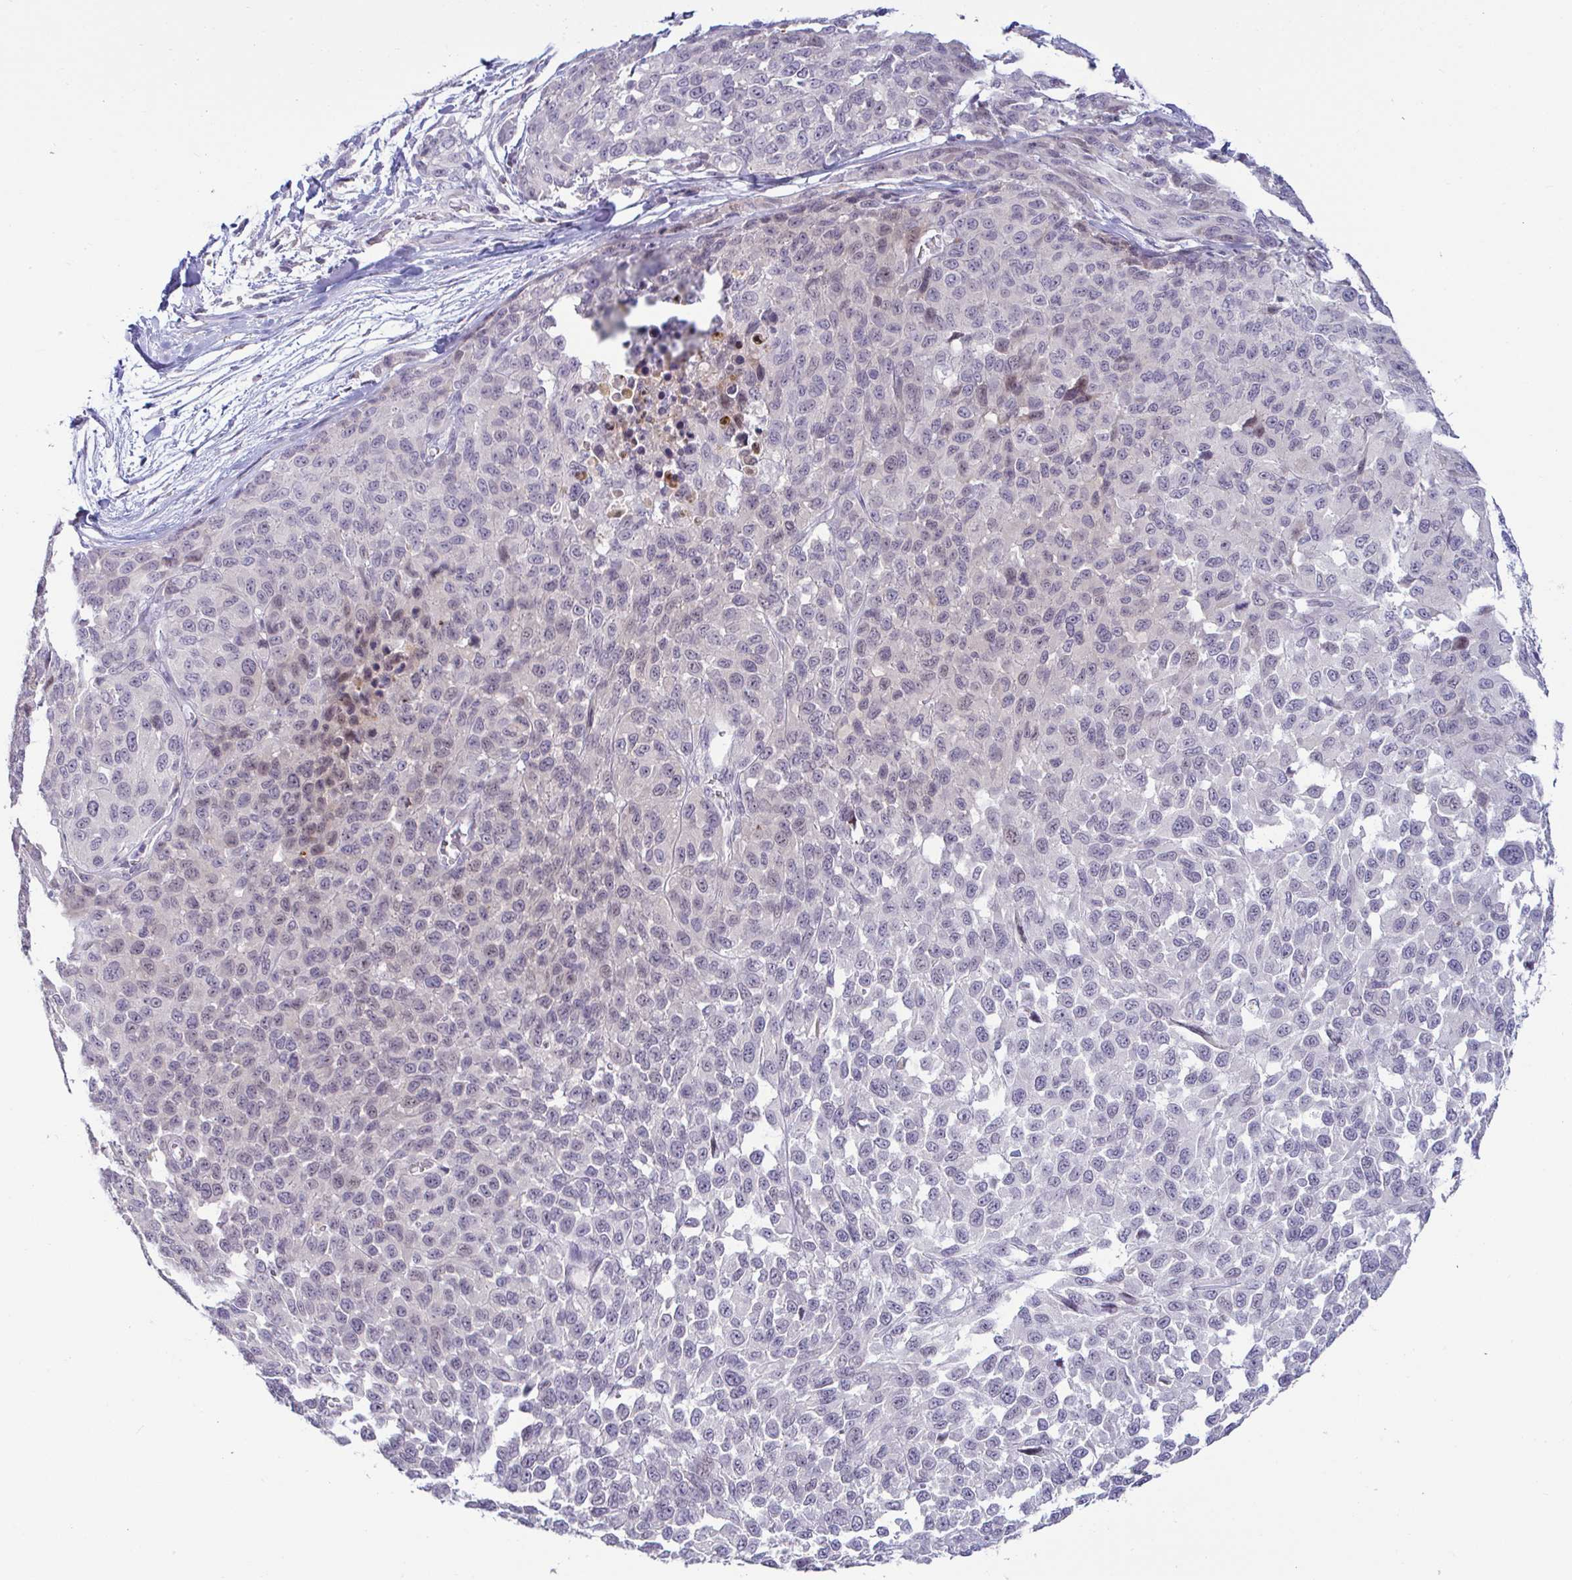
{"staining": {"intensity": "negative", "quantity": "none", "location": "none"}, "tissue": "melanoma", "cell_type": "Tumor cells", "image_type": "cancer", "snomed": [{"axis": "morphology", "description": "Malignant melanoma, NOS"}, {"axis": "topography", "description": "Skin"}], "caption": "The photomicrograph reveals no staining of tumor cells in melanoma.", "gene": "GSTM1", "patient": {"sex": "male", "age": 62}}